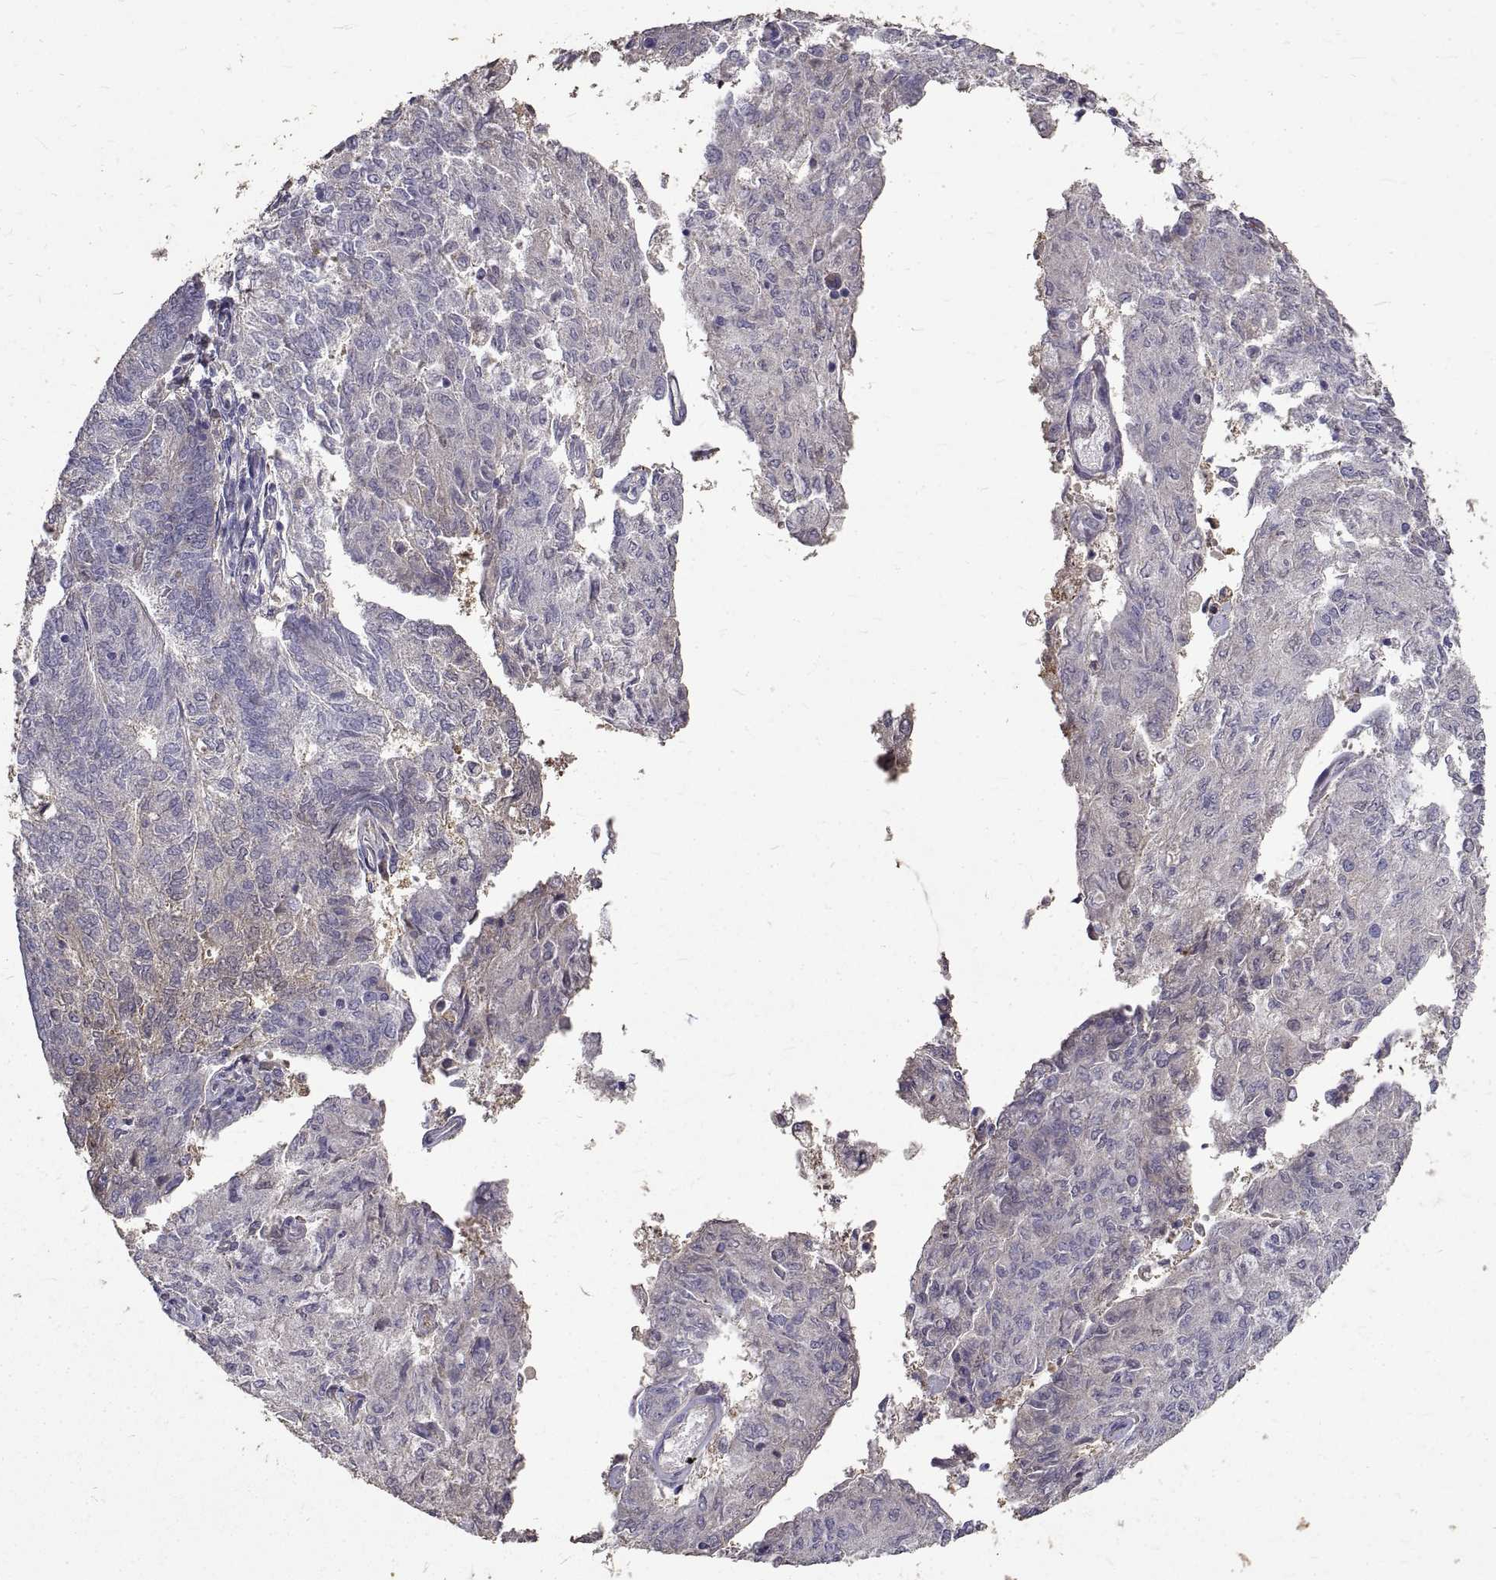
{"staining": {"intensity": "negative", "quantity": "none", "location": "none"}, "tissue": "endometrial cancer", "cell_type": "Tumor cells", "image_type": "cancer", "snomed": [{"axis": "morphology", "description": "Adenocarcinoma, NOS"}, {"axis": "topography", "description": "Endometrium"}], "caption": "High power microscopy photomicrograph of an immunohistochemistry image of endometrial cancer, revealing no significant expression in tumor cells.", "gene": "PEA15", "patient": {"sex": "female", "age": 82}}